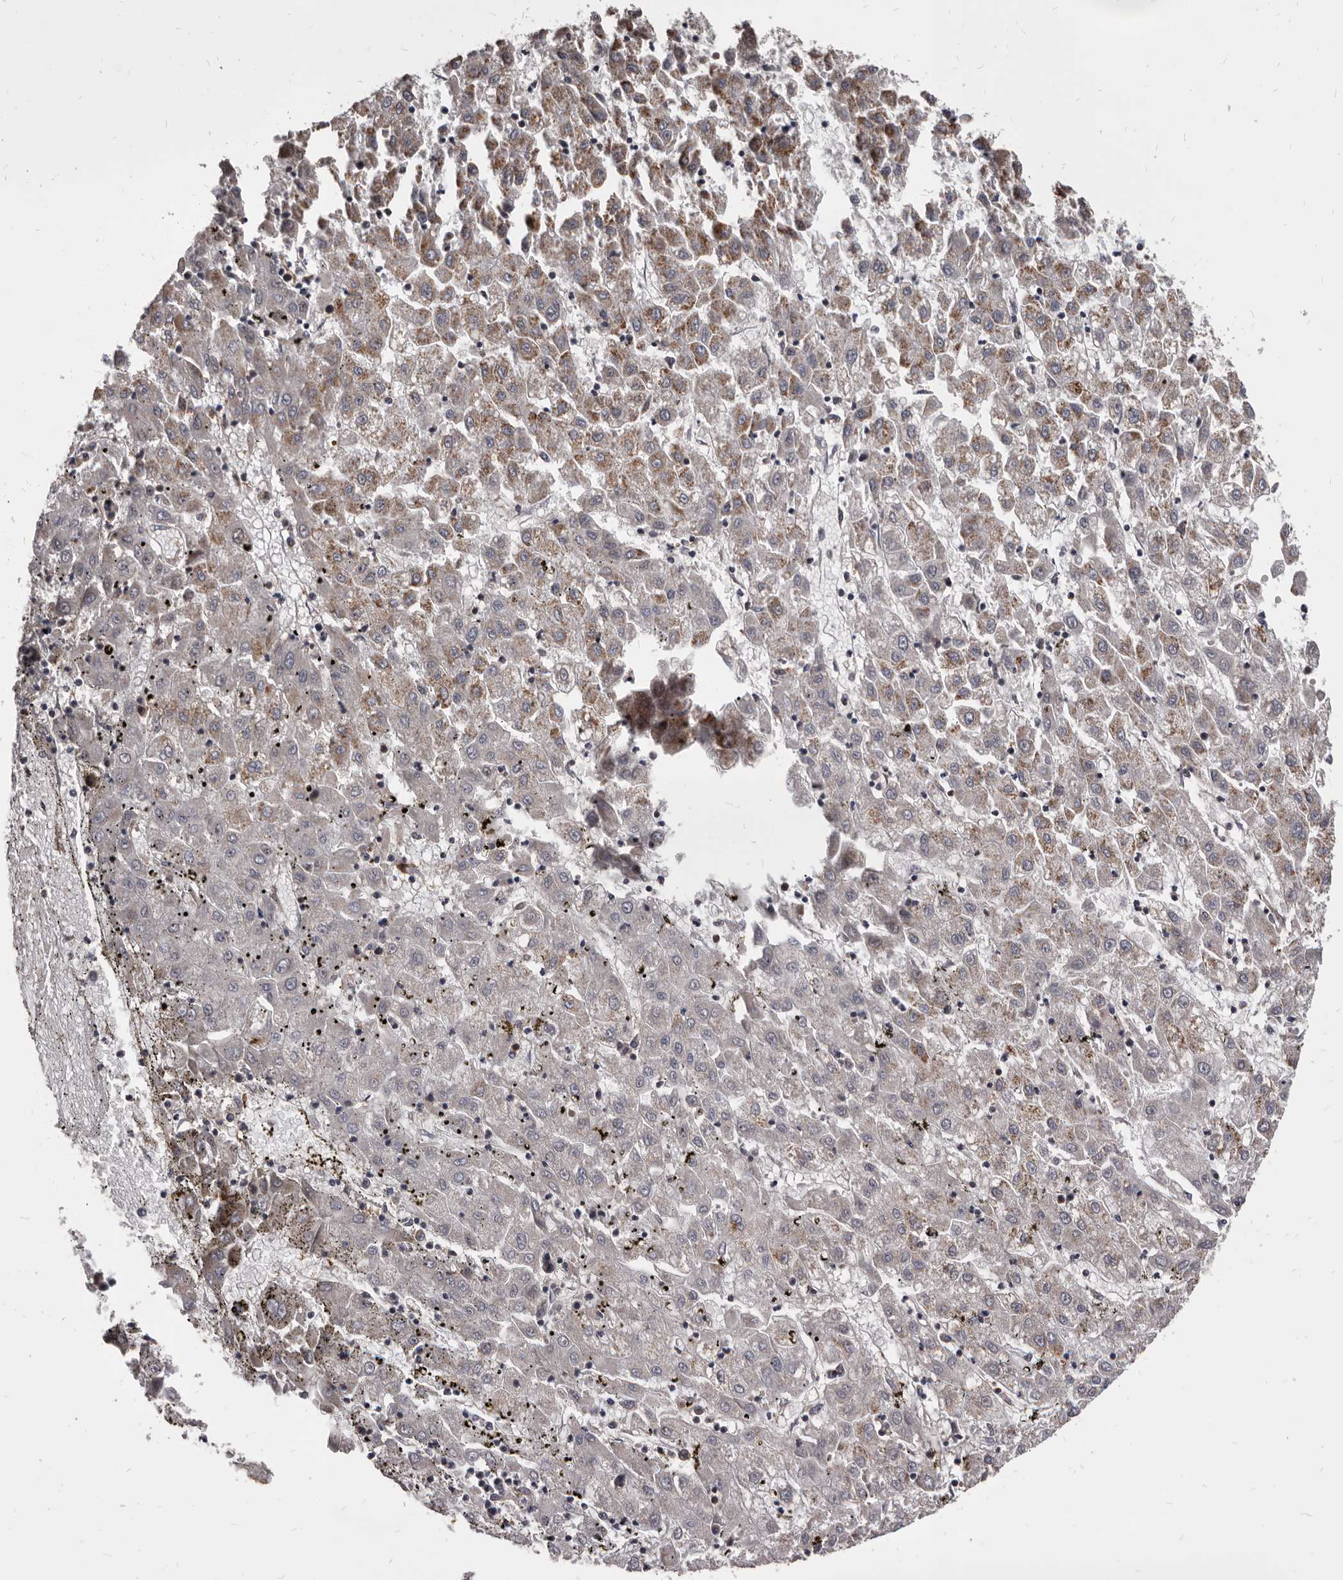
{"staining": {"intensity": "moderate", "quantity": "25%-75%", "location": "cytoplasmic/membranous"}, "tissue": "liver cancer", "cell_type": "Tumor cells", "image_type": "cancer", "snomed": [{"axis": "morphology", "description": "Carcinoma, Hepatocellular, NOS"}, {"axis": "topography", "description": "Liver"}], "caption": "Hepatocellular carcinoma (liver) was stained to show a protein in brown. There is medium levels of moderate cytoplasmic/membranous positivity in about 25%-75% of tumor cells.", "gene": "MAP3K14", "patient": {"sex": "male", "age": 72}}